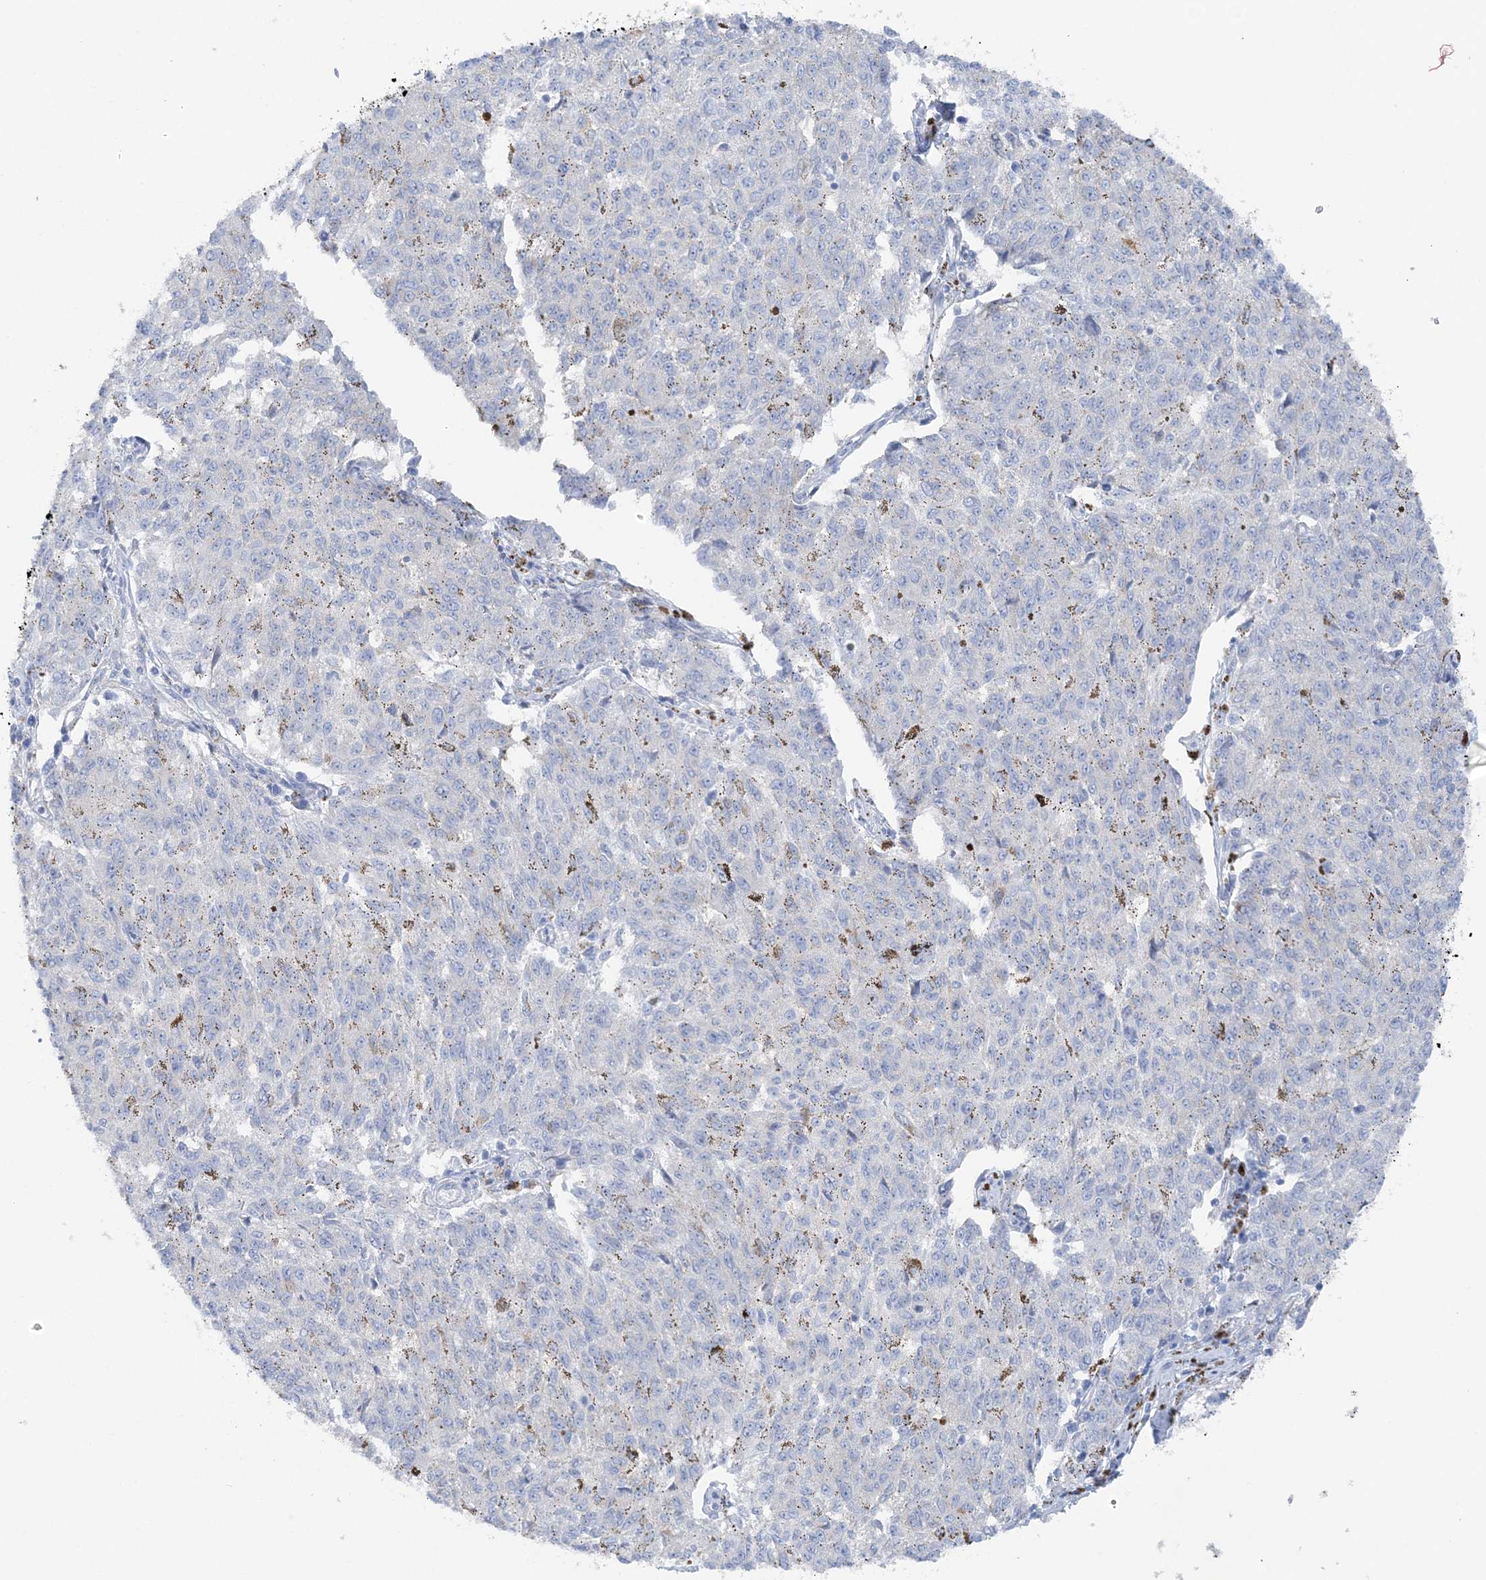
{"staining": {"intensity": "negative", "quantity": "none", "location": "none"}, "tissue": "melanoma", "cell_type": "Tumor cells", "image_type": "cancer", "snomed": [{"axis": "morphology", "description": "Malignant melanoma, NOS"}, {"axis": "topography", "description": "Skin"}], "caption": "Tumor cells are negative for protein expression in human malignant melanoma. (DAB immunohistochemistry (IHC) visualized using brightfield microscopy, high magnification).", "gene": "HMGCS1", "patient": {"sex": "female", "age": 72}}